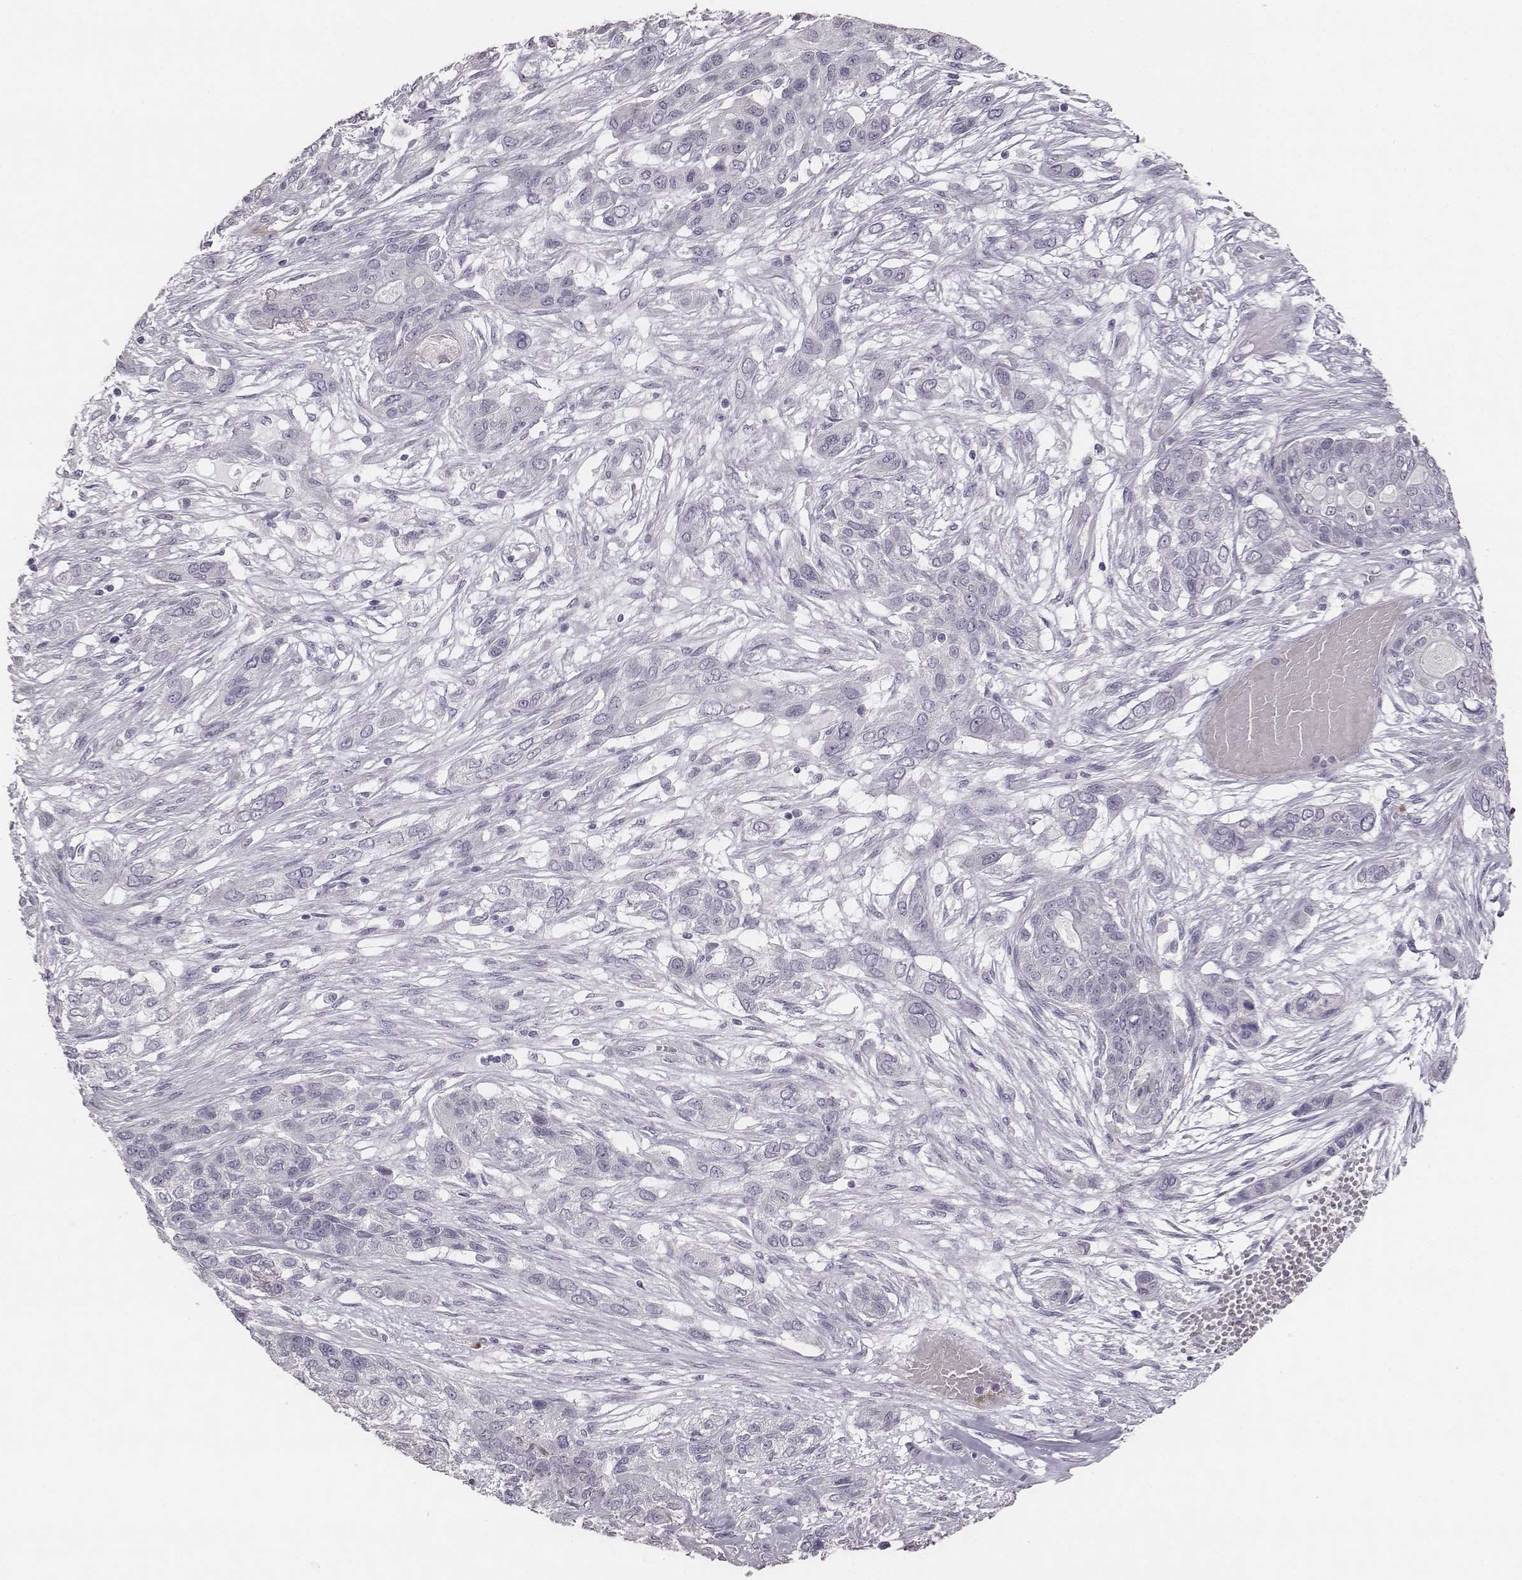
{"staining": {"intensity": "negative", "quantity": "none", "location": "none"}, "tissue": "lung cancer", "cell_type": "Tumor cells", "image_type": "cancer", "snomed": [{"axis": "morphology", "description": "Squamous cell carcinoma, NOS"}, {"axis": "topography", "description": "Lung"}], "caption": "Tumor cells are negative for protein expression in human lung cancer (squamous cell carcinoma).", "gene": "KCNJ12", "patient": {"sex": "female", "age": 70}}